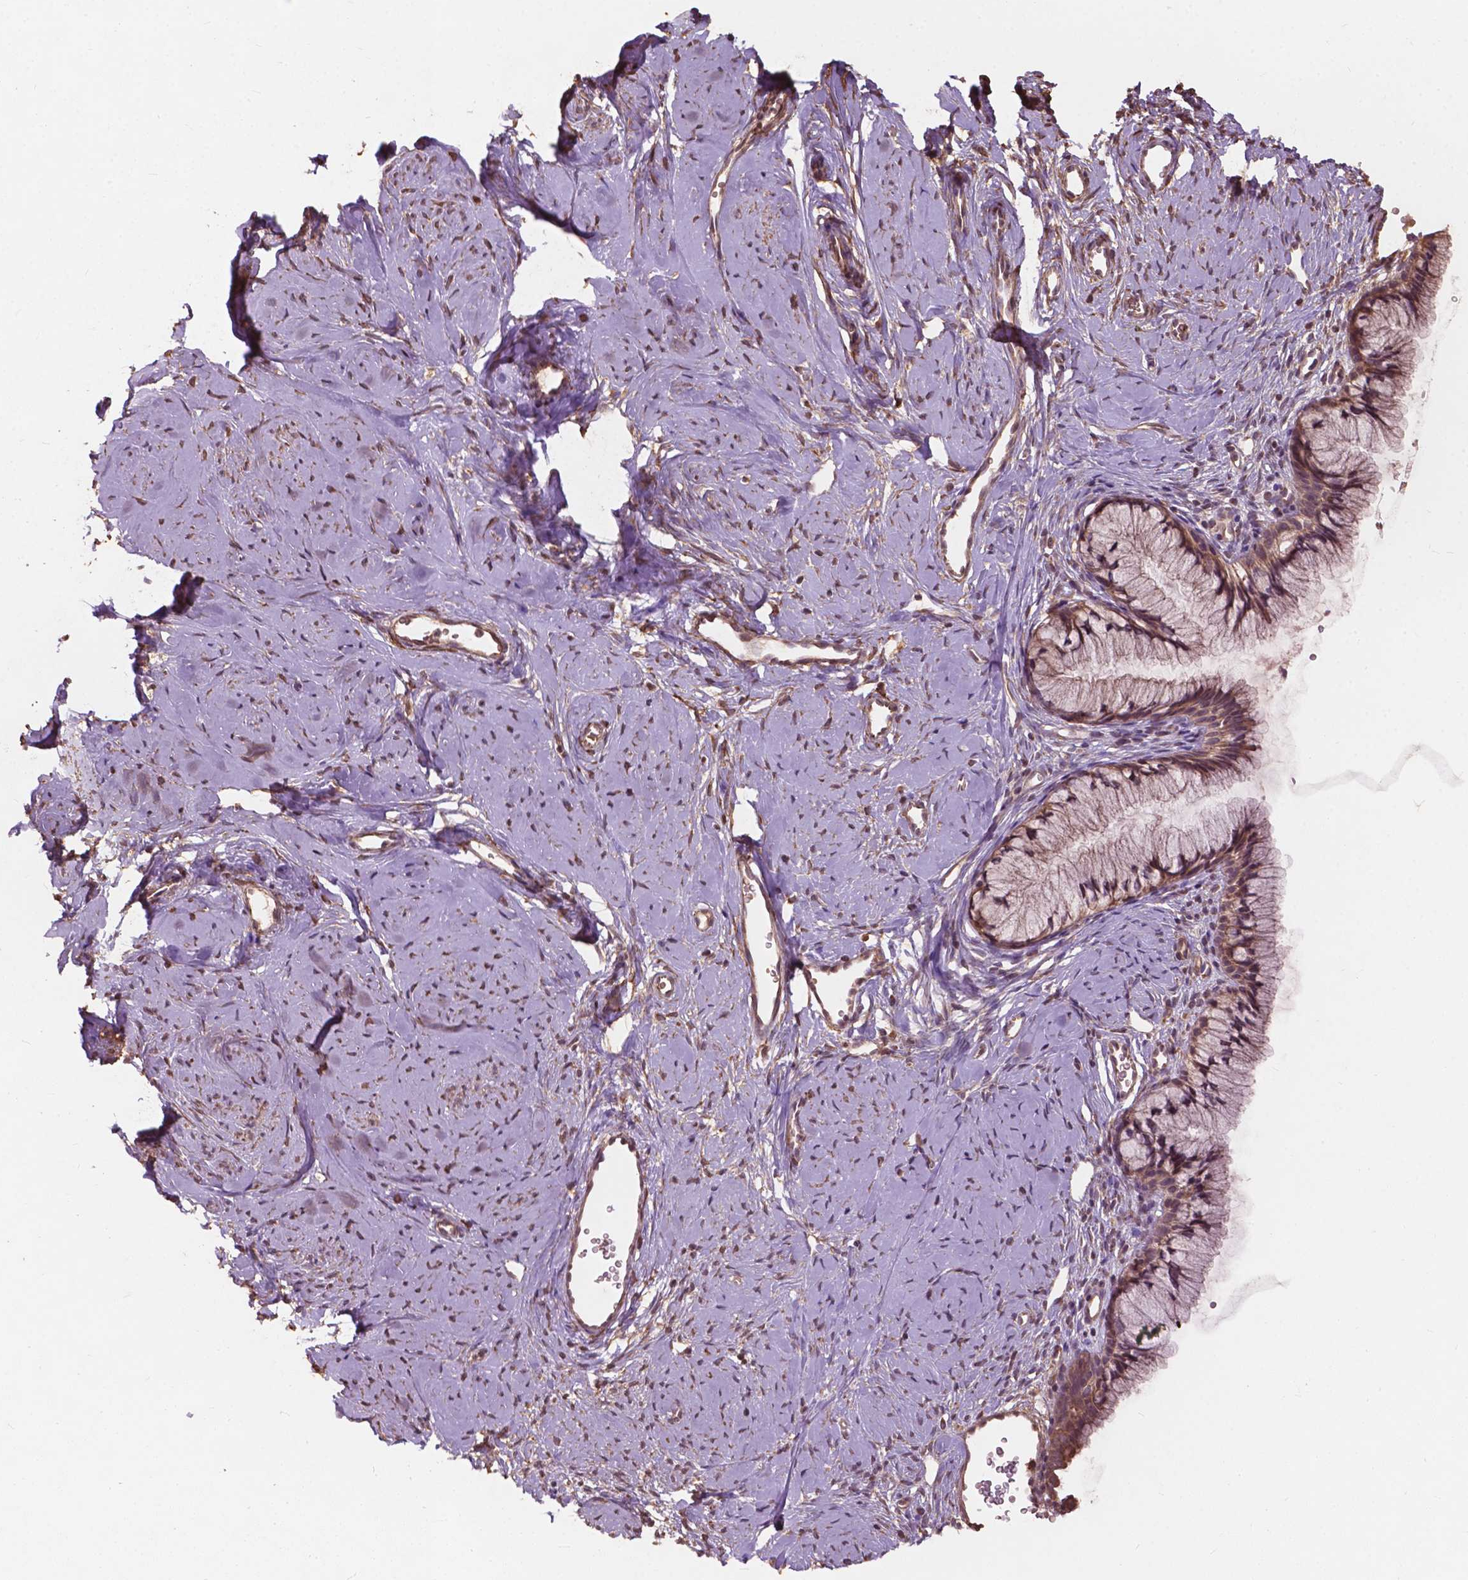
{"staining": {"intensity": "moderate", "quantity": ">75%", "location": "cytoplasmic/membranous"}, "tissue": "cervix", "cell_type": "Glandular cells", "image_type": "normal", "snomed": [{"axis": "morphology", "description": "Normal tissue, NOS"}, {"axis": "topography", "description": "Cervix"}], "caption": "This micrograph demonstrates immunohistochemistry staining of normal cervix, with medium moderate cytoplasmic/membranous staining in about >75% of glandular cells.", "gene": "CDC42BPA", "patient": {"sex": "female", "age": 40}}